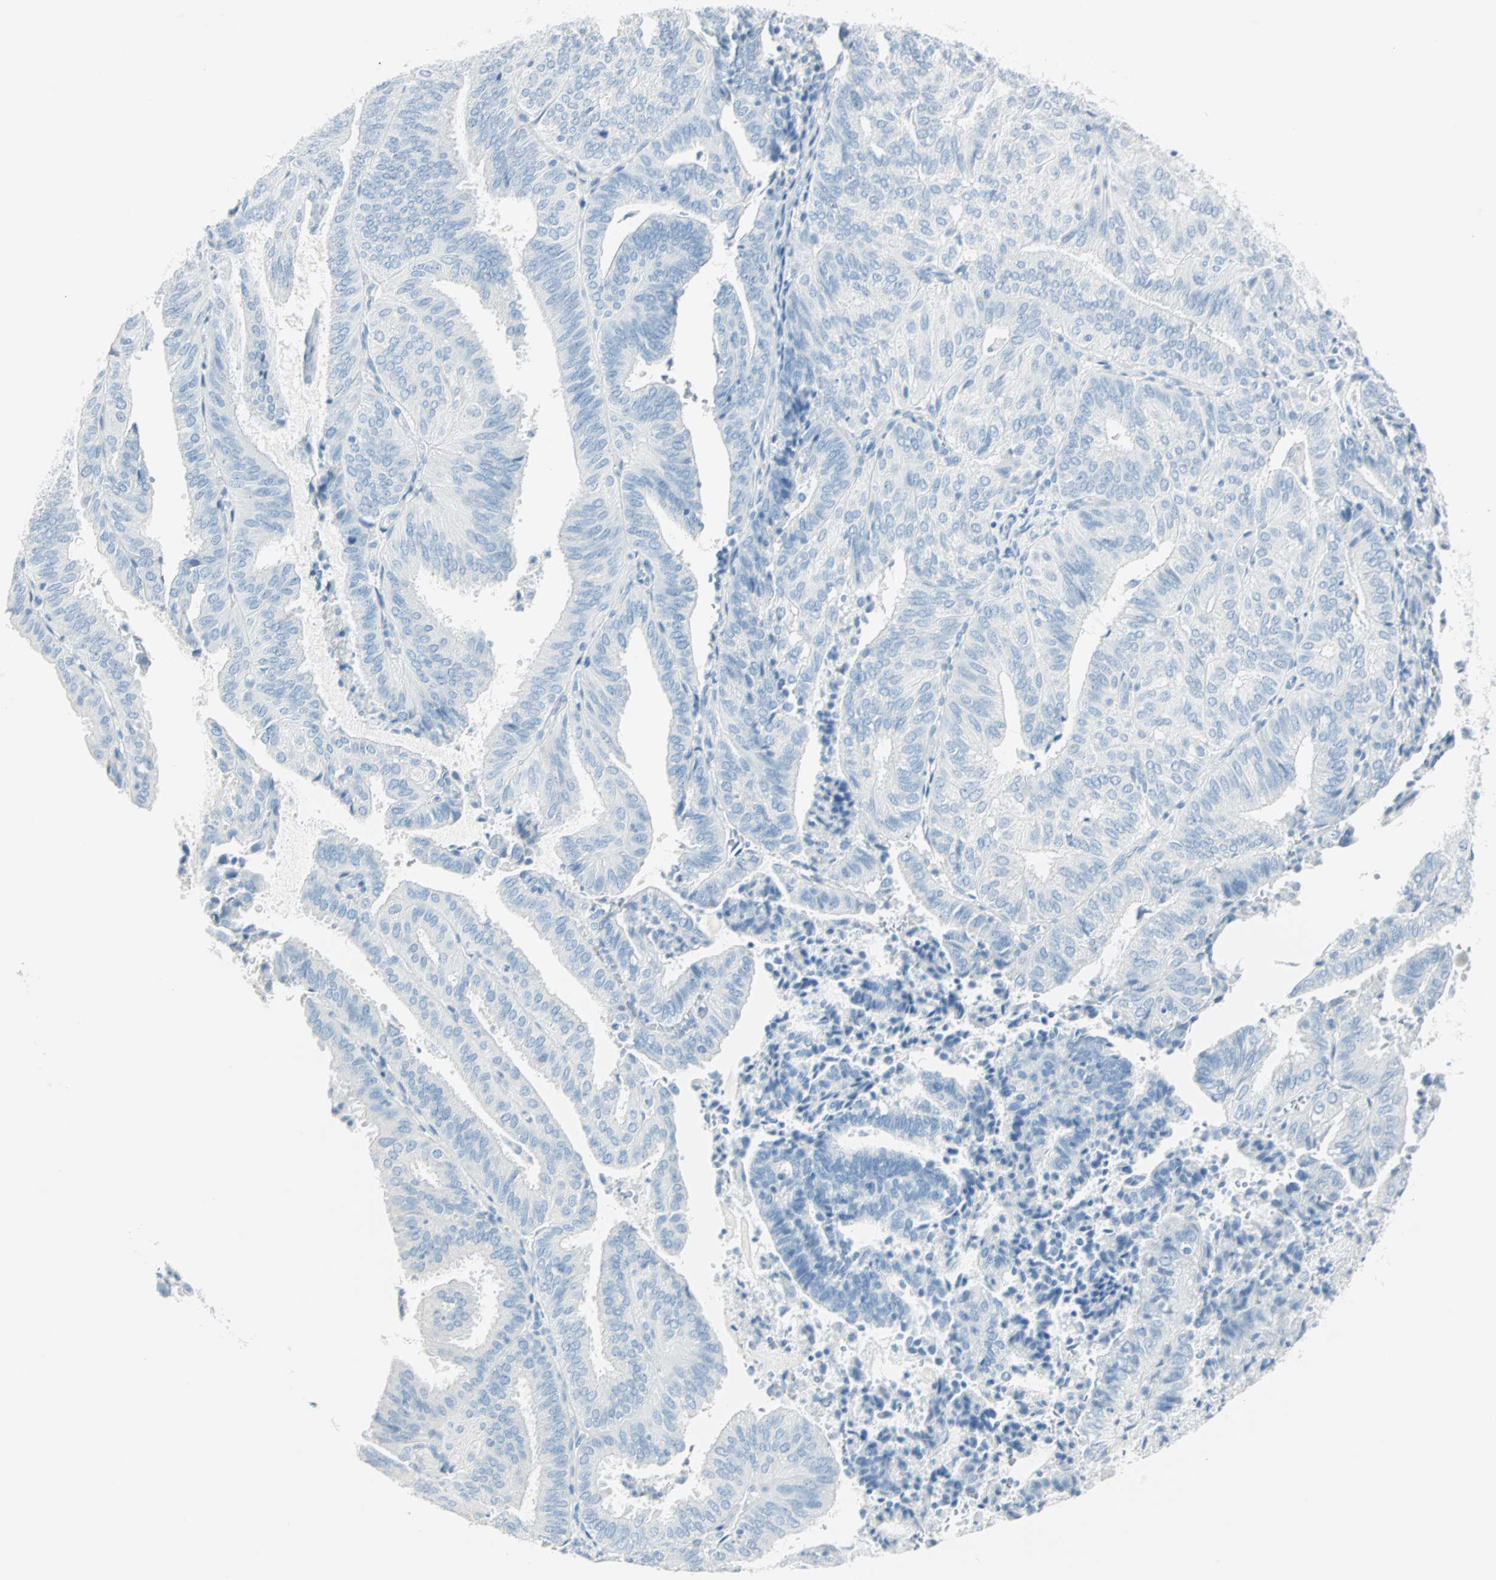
{"staining": {"intensity": "negative", "quantity": "none", "location": "none"}, "tissue": "endometrial cancer", "cell_type": "Tumor cells", "image_type": "cancer", "snomed": [{"axis": "morphology", "description": "Adenocarcinoma, NOS"}, {"axis": "topography", "description": "Uterus"}], "caption": "Endometrial cancer stained for a protein using immunohistochemistry (IHC) demonstrates no staining tumor cells.", "gene": "NES", "patient": {"sex": "female", "age": 60}}